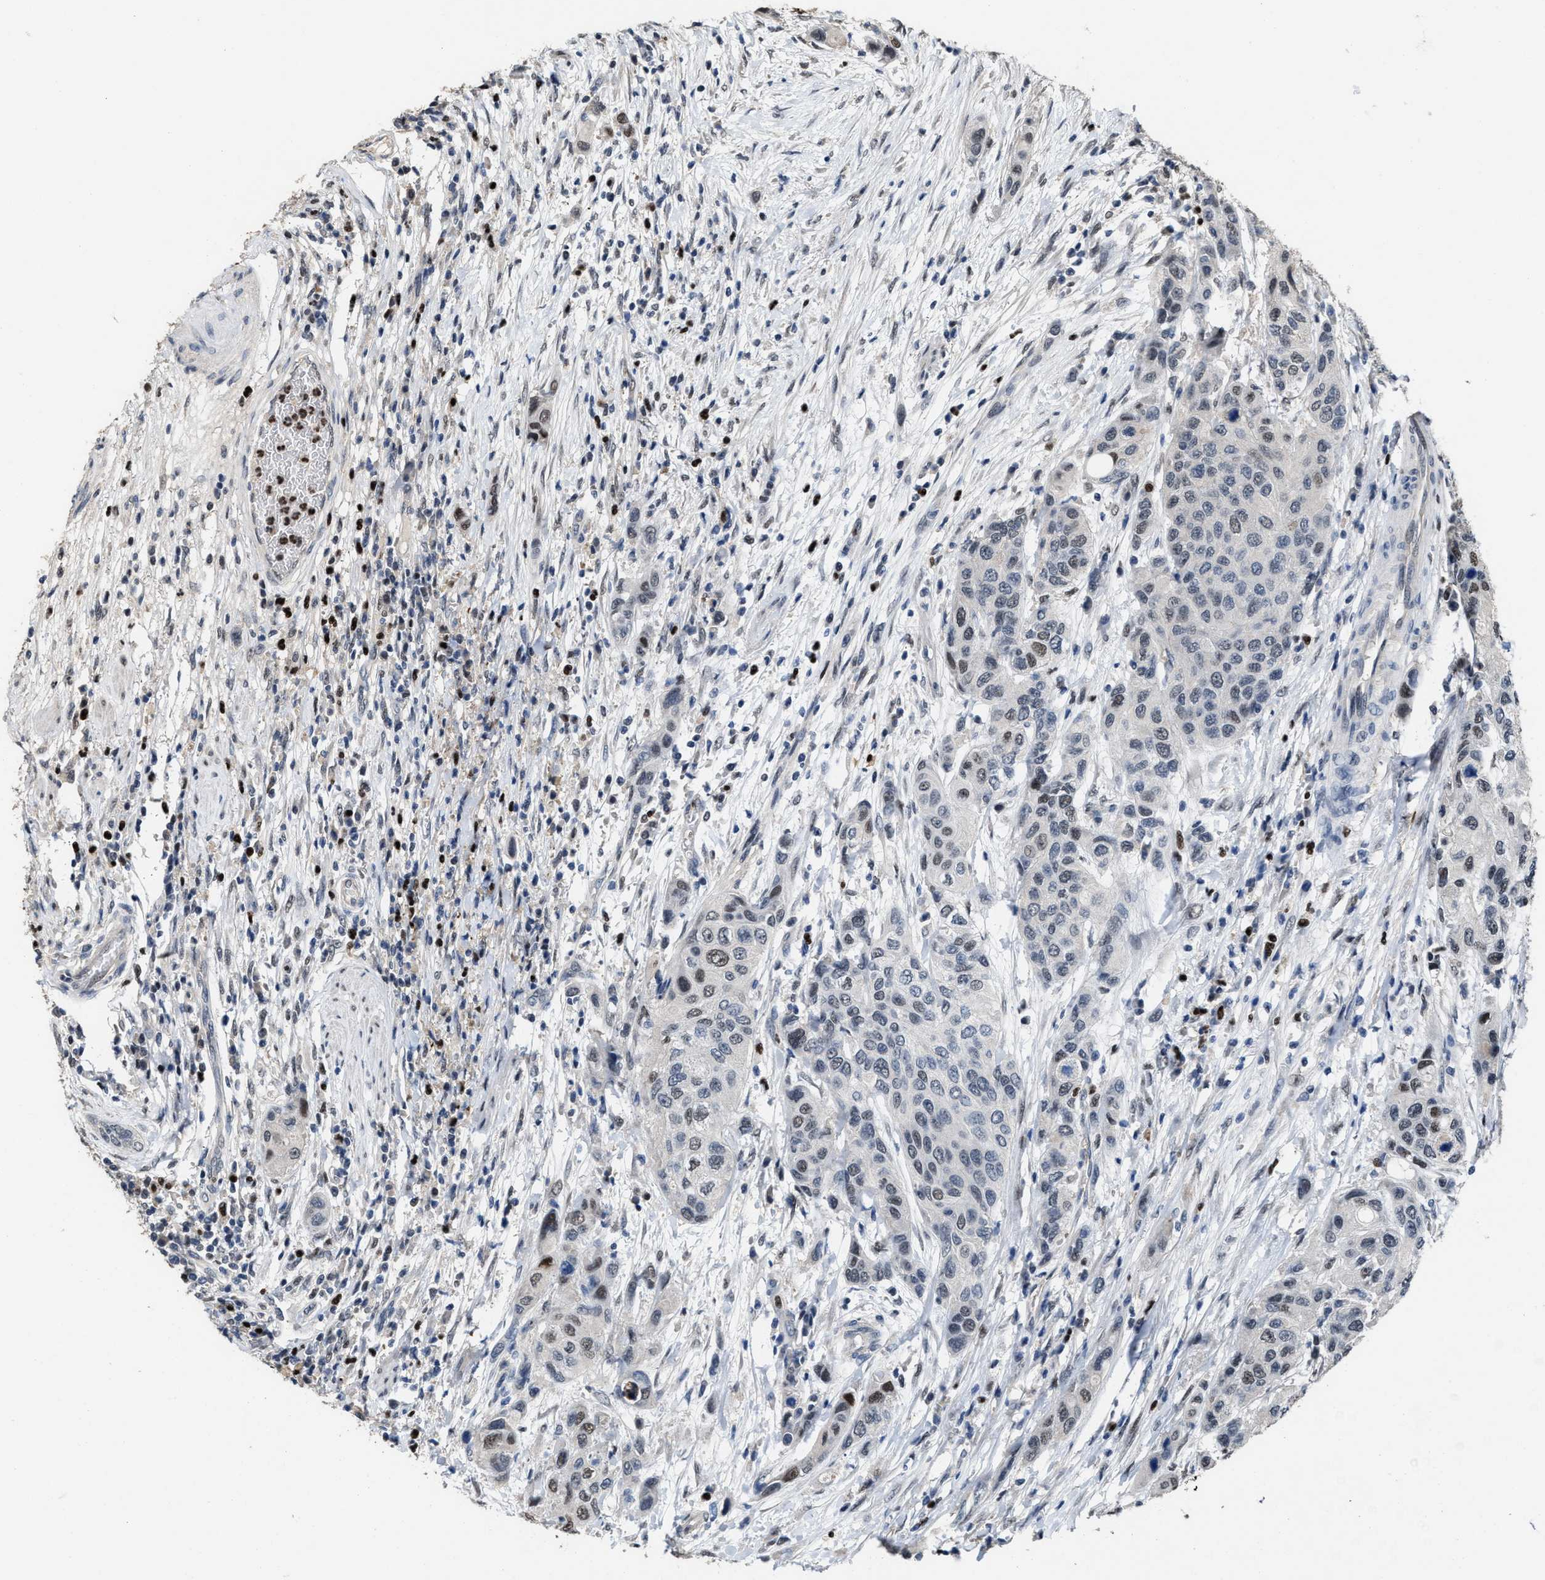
{"staining": {"intensity": "moderate", "quantity": "<25%", "location": "nuclear"}, "tissue": "urothelial cancer", "cell_type": "Tumor cells", "image_type": "cancer", "snomed": [{"axis": "morphology", "description": "Urothelial carcinoma, High grade"}, {"axis": "topography", "description": "Urinary bladder"}], "caption": "Immunohistochemical staining of human urothelial cancer exhibits moderate nuclear protein staining in about <25% of tumor cells. Immunohistochemistry stains the protein of interest in brown and the nuclei are stained blue.", "gene": "ZNF20", "patient": {"sex": "female", "age": 56}}